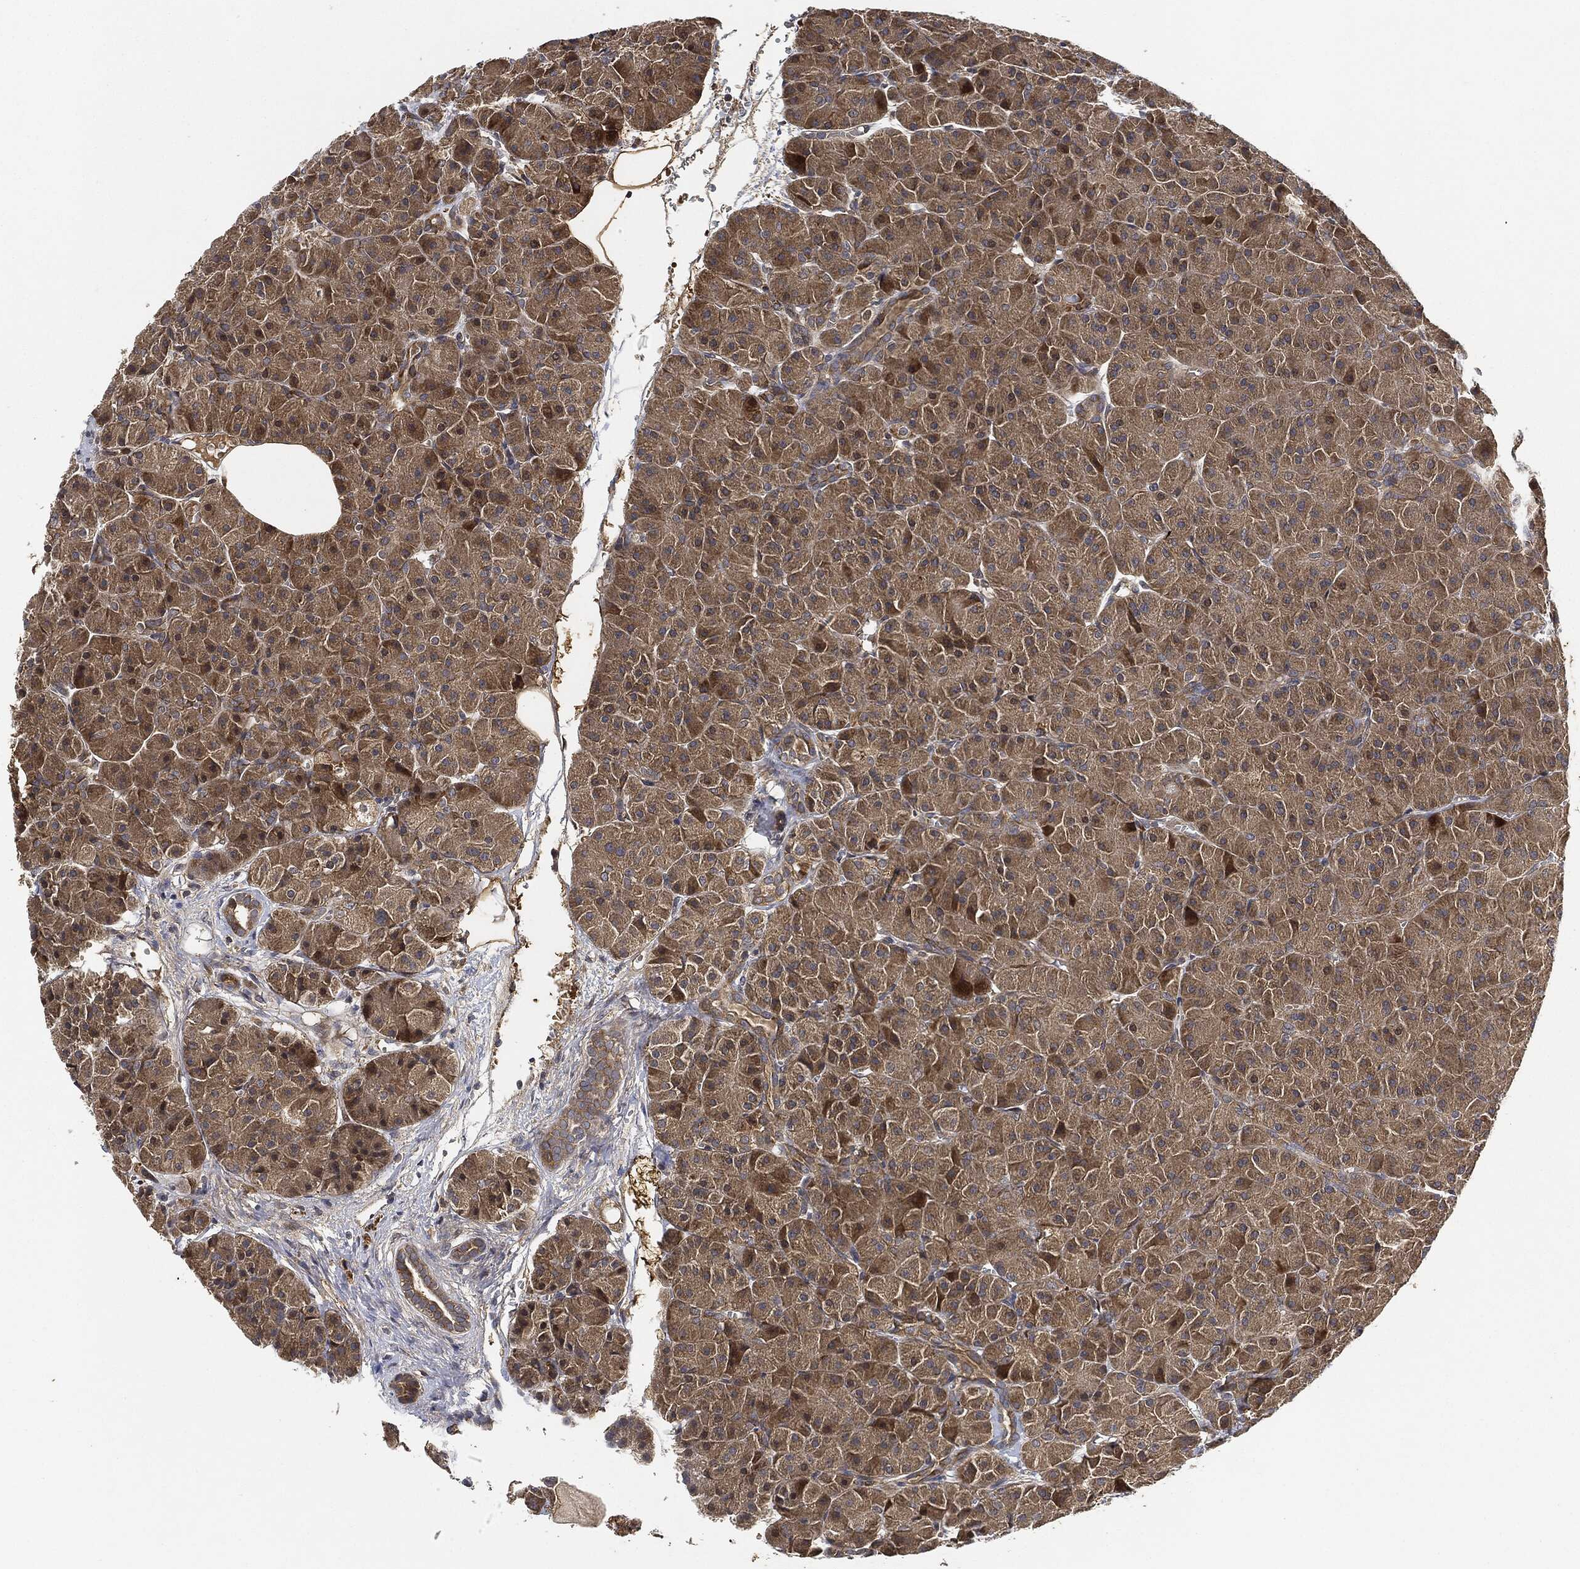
{"staining": {"intensity": "moderate", "quantity": ">75%", "location": "cytoplasmic/membranous"}, "tissue": "pancreas", "cell_type": "Exocrine glandular cells", "image_type": "normal", "snomed": [{"axis": "morphology", "description": "Normal tissue, NOS"}, {"axis": "topography", "description": "Pancreas"}], "caption": "Brown immunohistochemical staining in benign human pancreas displays moderate cytoplasmic/membranous expression in about >75% of exocrine glandular cells. (DAB (3,3'-diaminobenzidine) IHC, brown staining for protein, blue staining for nuclei).", "gene": "MLST8", "patient": {"sex": "male", "age": 61}}